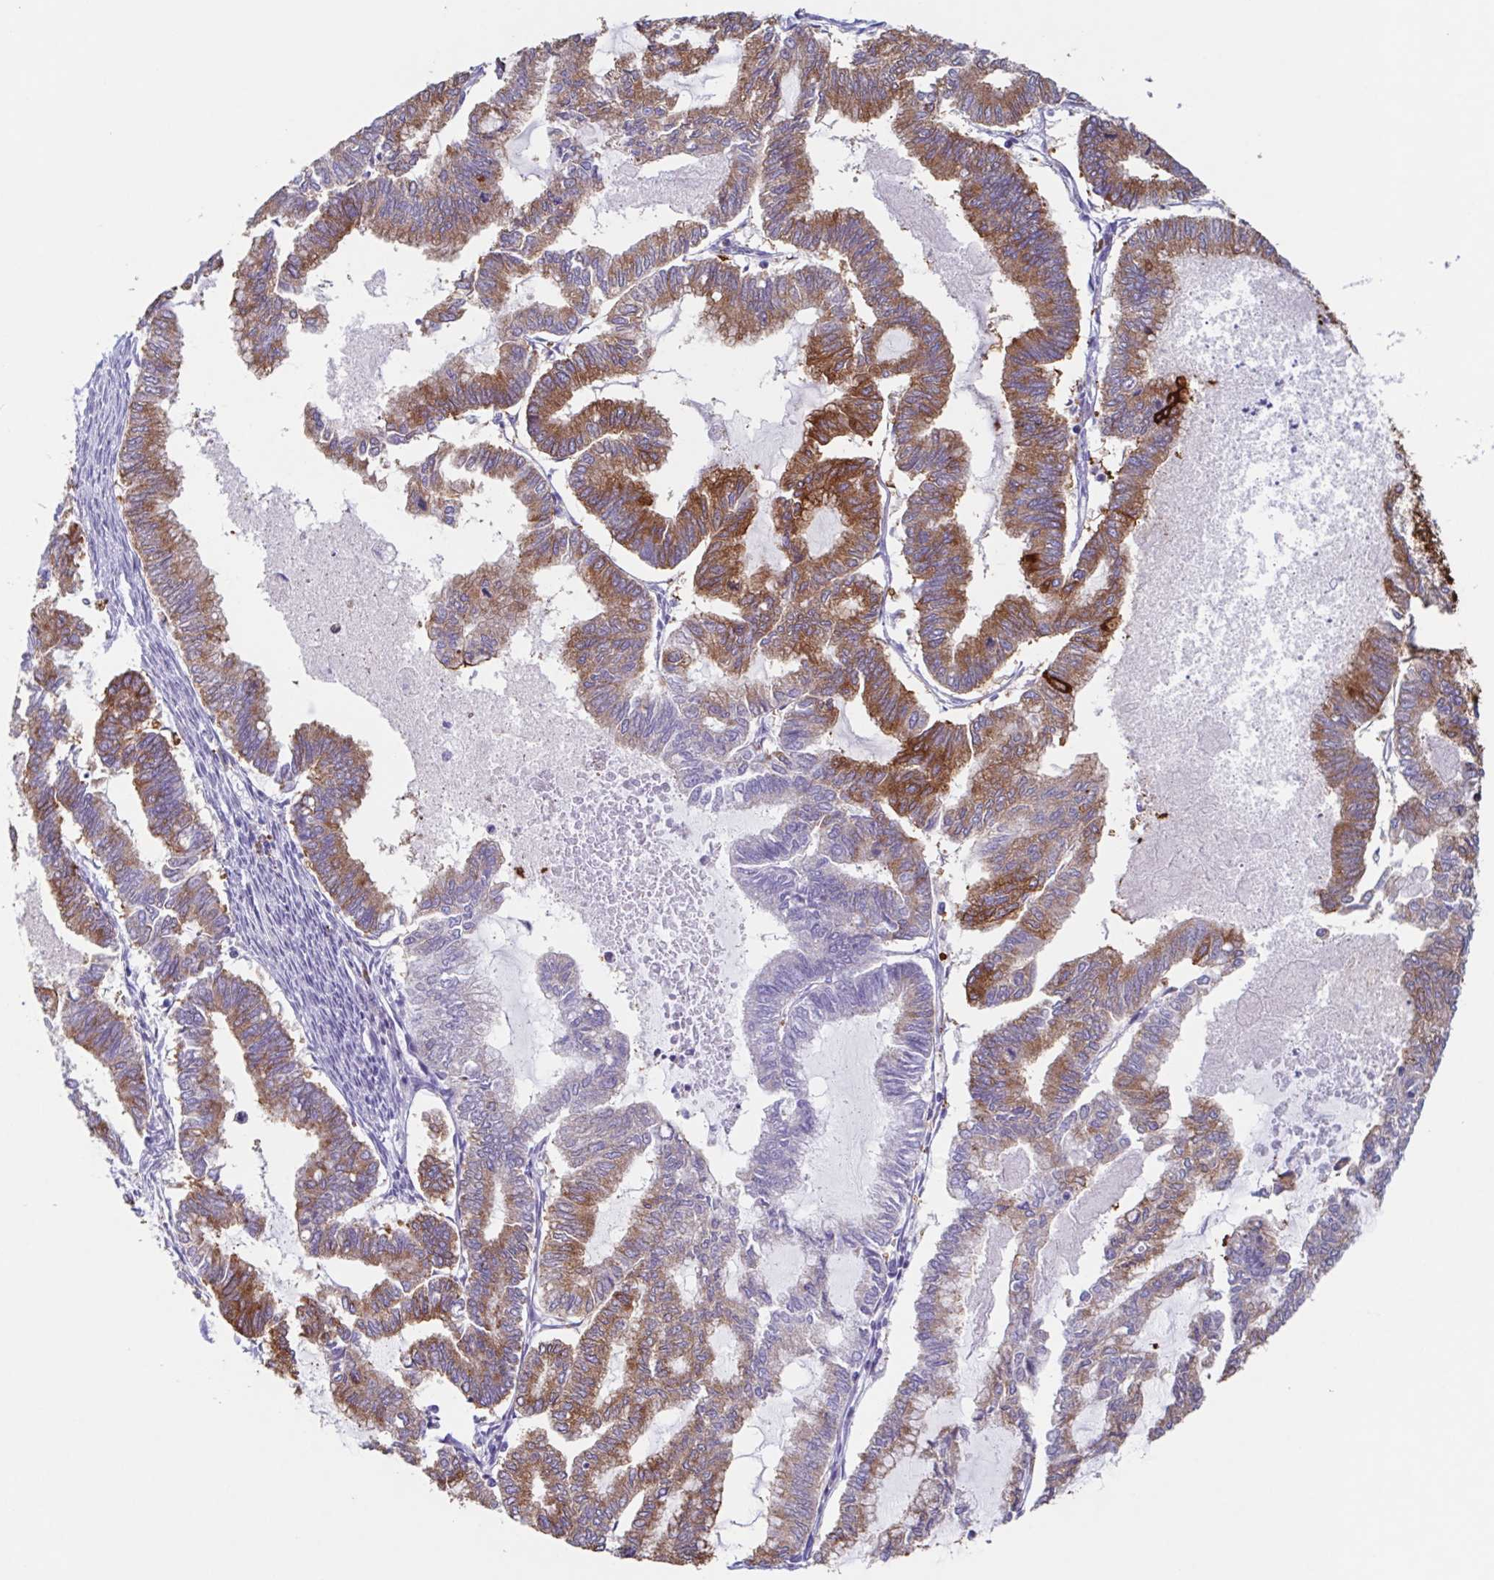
{"staining": {"intensity": "strong", "quantity": "25%-75%", "location": "cytoplasmic/membranous"}, "tissue": "endometrial cancer", "cell_type": "Tumor cells", "image_type": "cancer", "snomed": [{"axis": "morphology", "description": "Adenocarcinoma, NOS"}, {"axis": "topography", "description": "Endometrium"}], "caption": "This photomicrograph shows adenocarcinoma (endometrial) stained with immunohistochemistry (IHC) to label a protein in brown. The cytoplasmic/membranous of tumor cells show strong positivity for the protein. Nuclei are counter-stained blue.", "gene": "TPD52", "patient": {"sex": "female", "age": 79}}